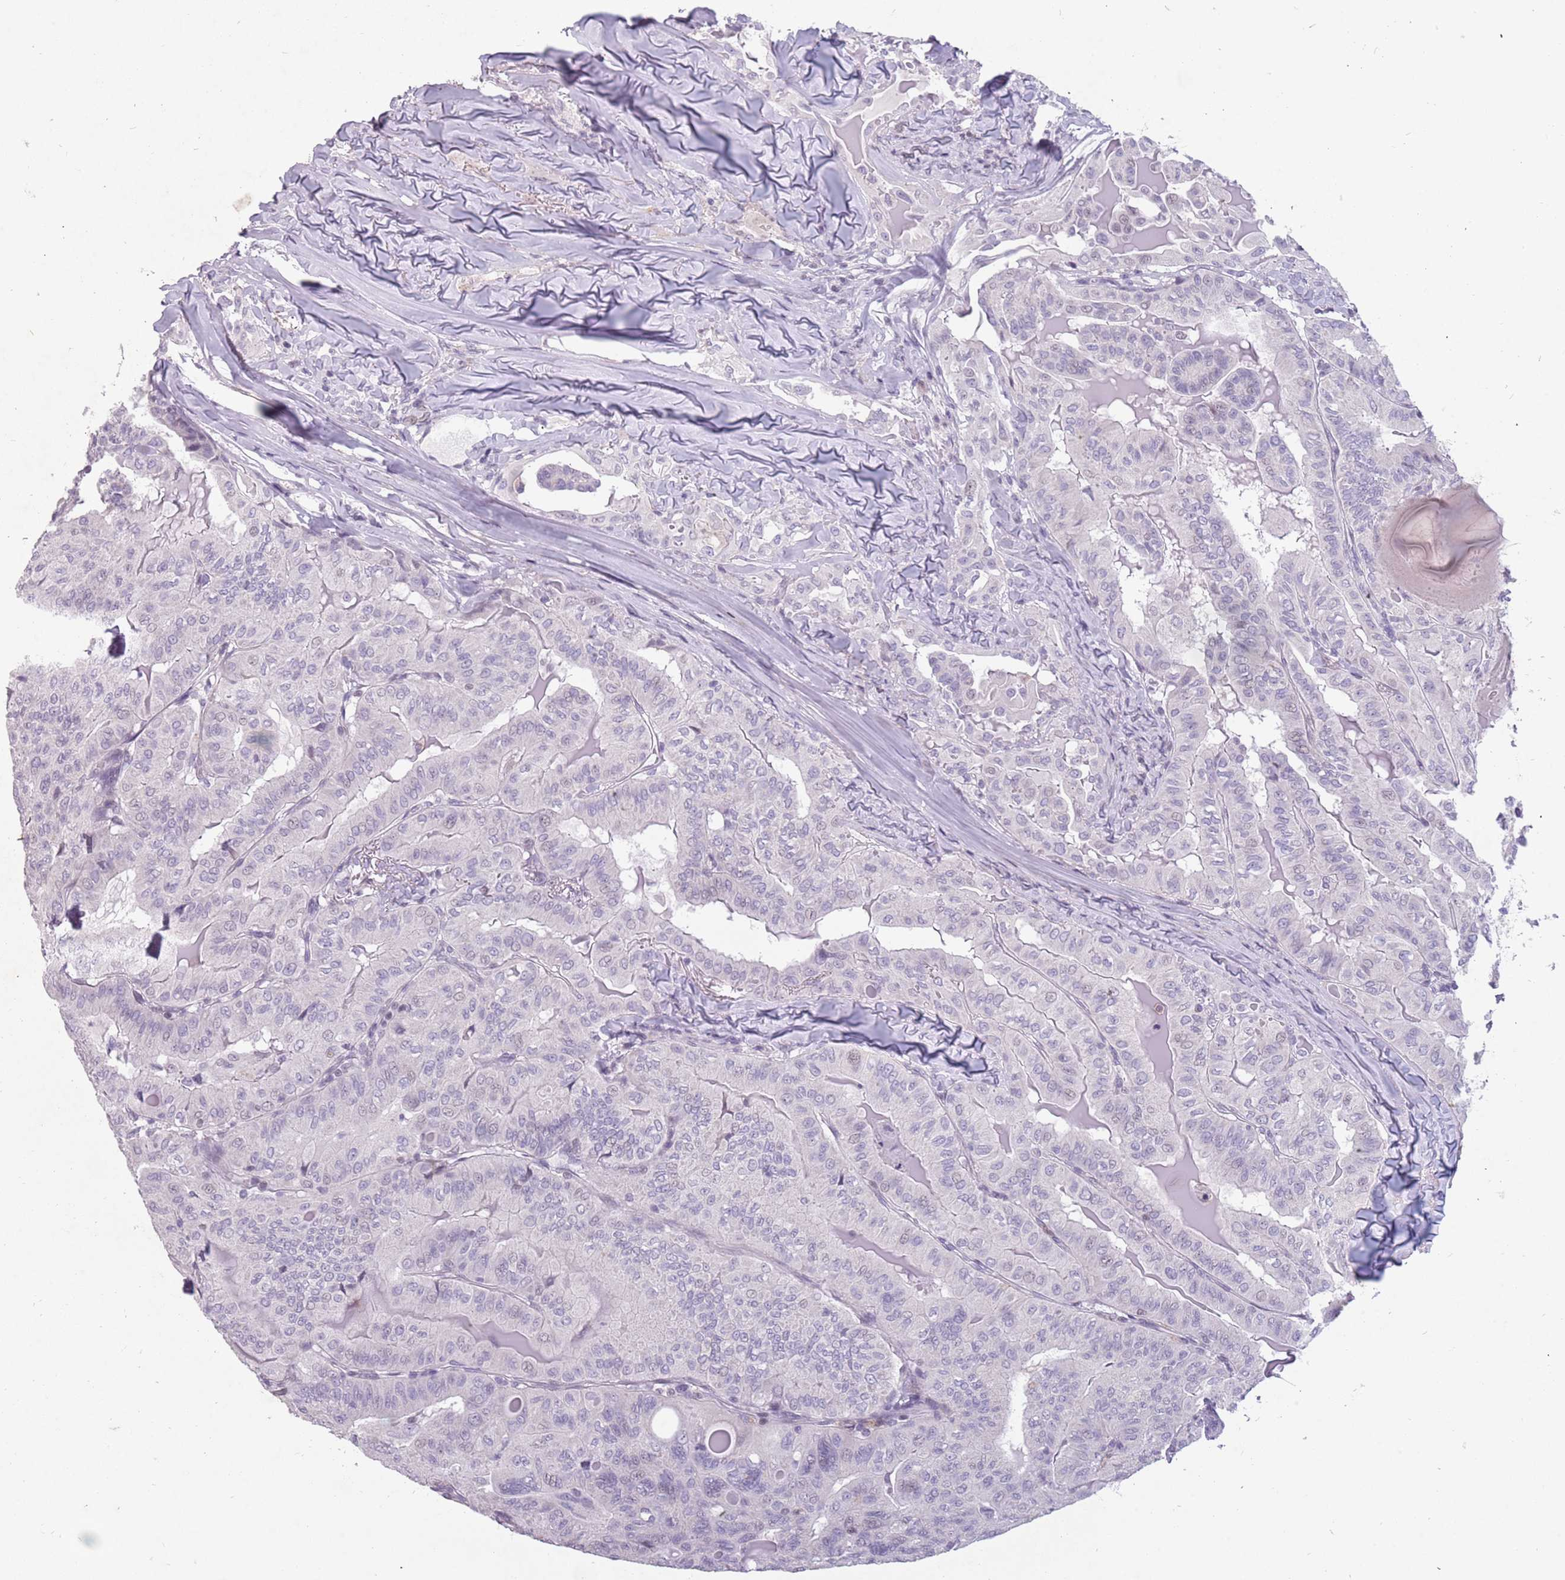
{"staining": {"intensity": "negative", "quantity": "none", "location": "none"}, "tissue": "thyroid cancer", "cell_type": "Tumor cells", "image_type": "cancer", "snomed": [{"axis": "morphology", "description": "Papillary adenocarcinoma, NOS"}, {"axis": "topography", "description": "Thyroid gland"}], "caption": "IHC micrograph of thyroid cancer (papillary adenocarcinoma) stained for a protein (brown), which shows no staining in tumor cells. The staining is performed using DAB (3,3'-diaminobenzidine) brown chromogen with nuclei counter-stained in using hematoxylin.", "gene": "NEK6", "patient": {"sex": "female", "age": 68}}